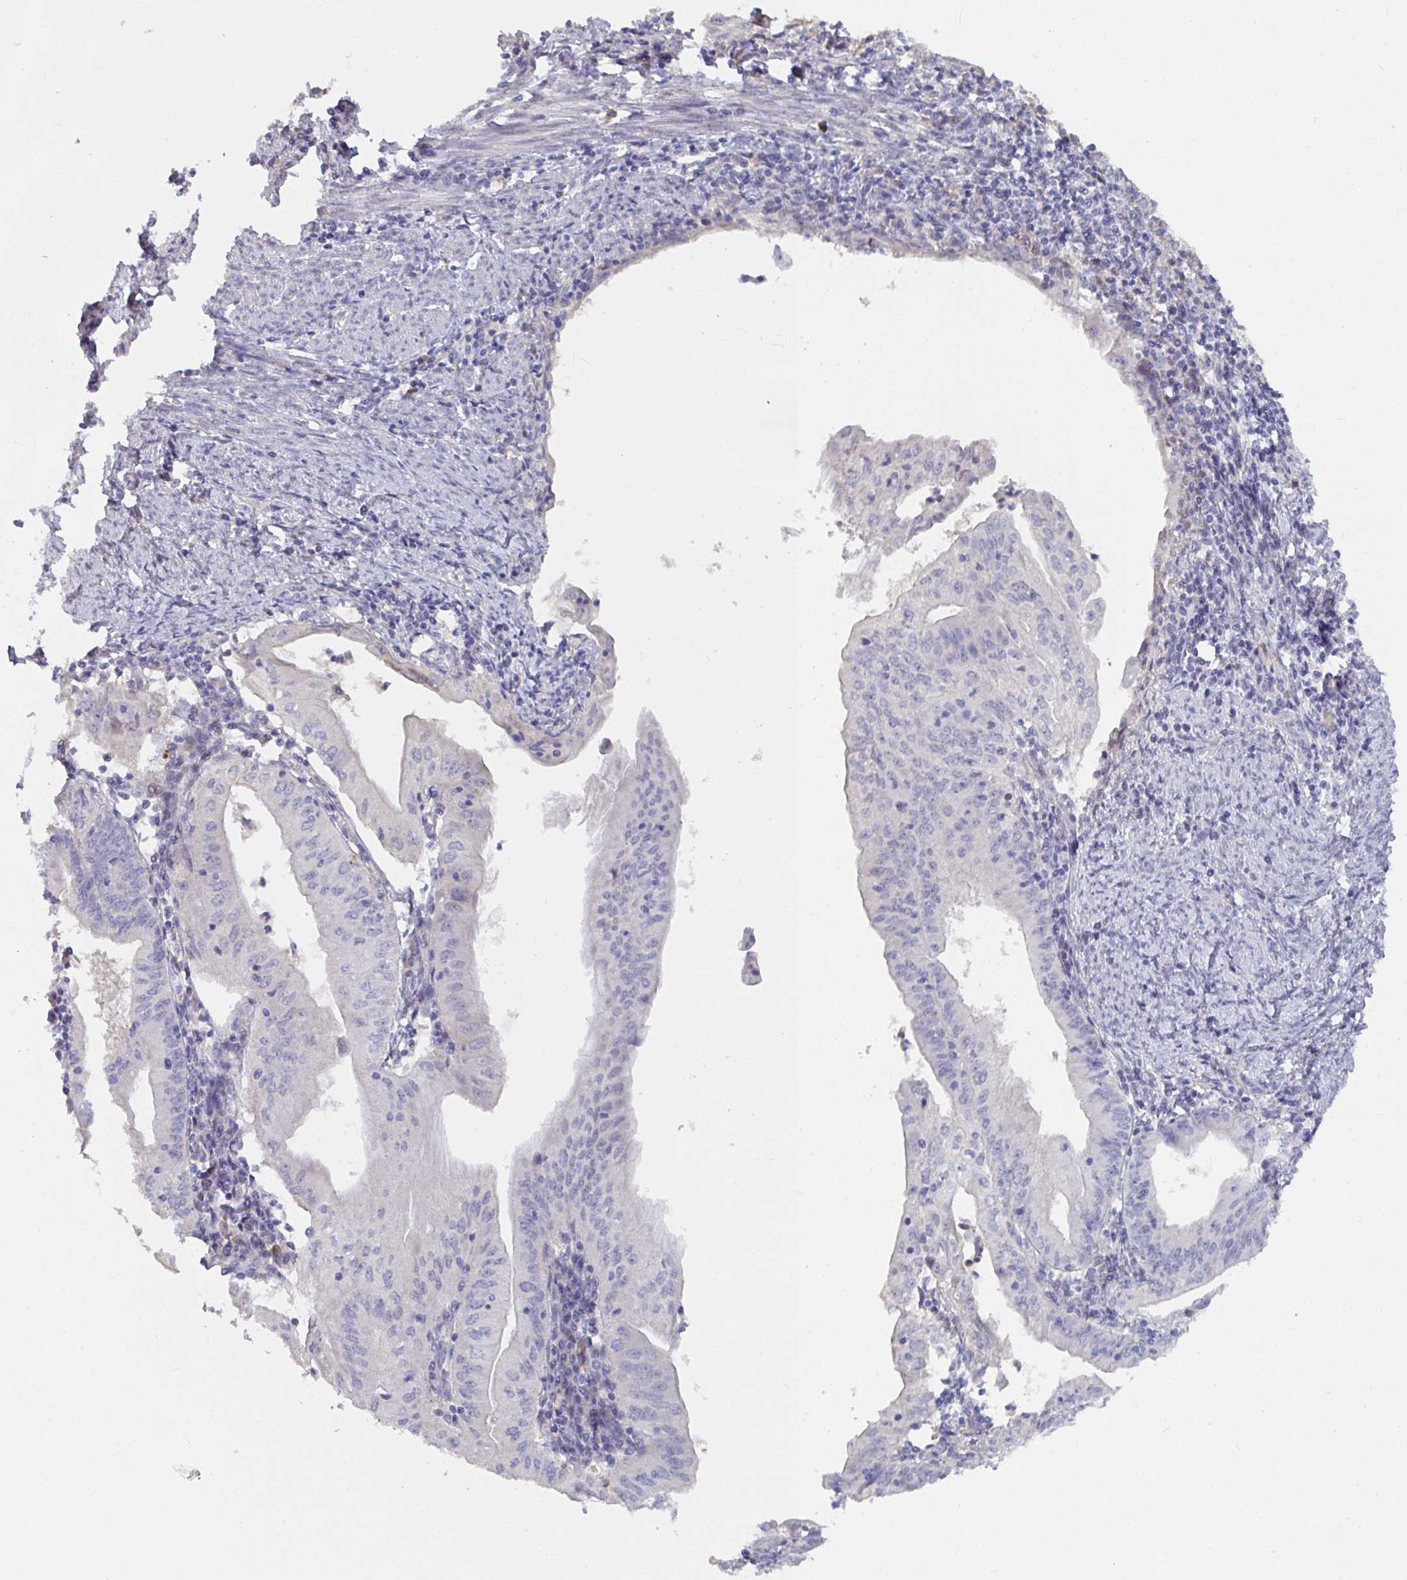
{"staining": {"intensity": "negative", "quantity": "none", "location": "none"}, "tissue": "endometrial cancer", "cell_type": "Tumor cells", "image_type": "cancer", "snomed": [{"axis": "morphology", "description": "Adenocarcinoma, NOS"}, {"axis": "topography", "description": "Endometrium"}], "caption": "IHC micrograph of neoplastic tissue: endometrial adenocarcinoma stained with DAB (3,3'-diaminobenzidine) shows no significant protein positivity in tumor cells.", "gene": "ANO5", "patient": {"sex": "female", "age": 60}}